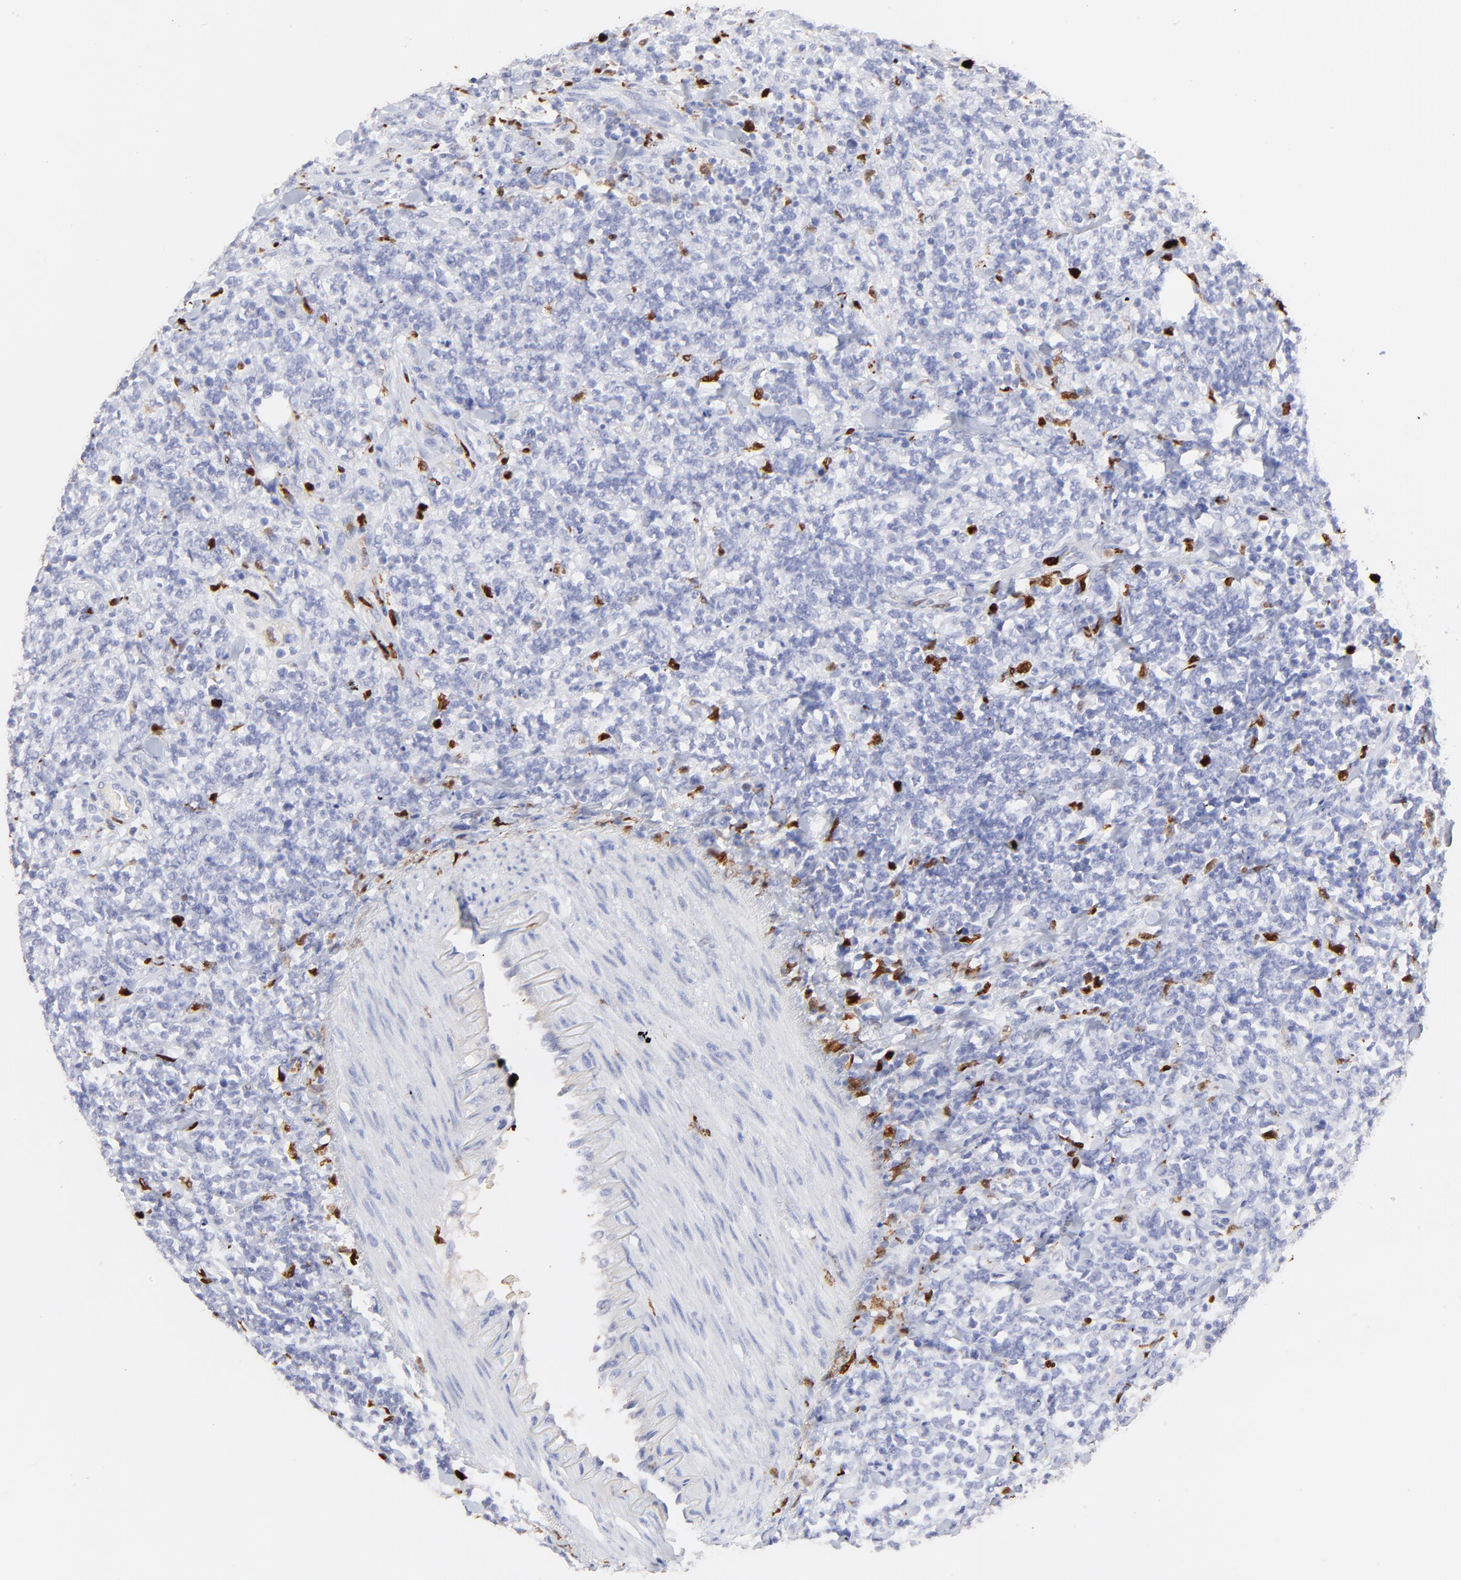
{"staining": {"intensity": "negative", "quantity": "none", "location": "none"}, "tissue": "lymphoma", "cell_type": "Tumor cells", "image_type": "cancer", "snomed": [{"axis": "morphology", "description": "Malignant lymphoma, non-Hodgkin's type, High grade"}, {"axis": "topography", "description": "Soft tissue"}], "caption": "Immunohistochemistry image of human lymphoma stained for a protein (brown), which displays no expression in tumor cells.", "gene": "S100A12", "patient": {"sex": "male", "age": 18}}